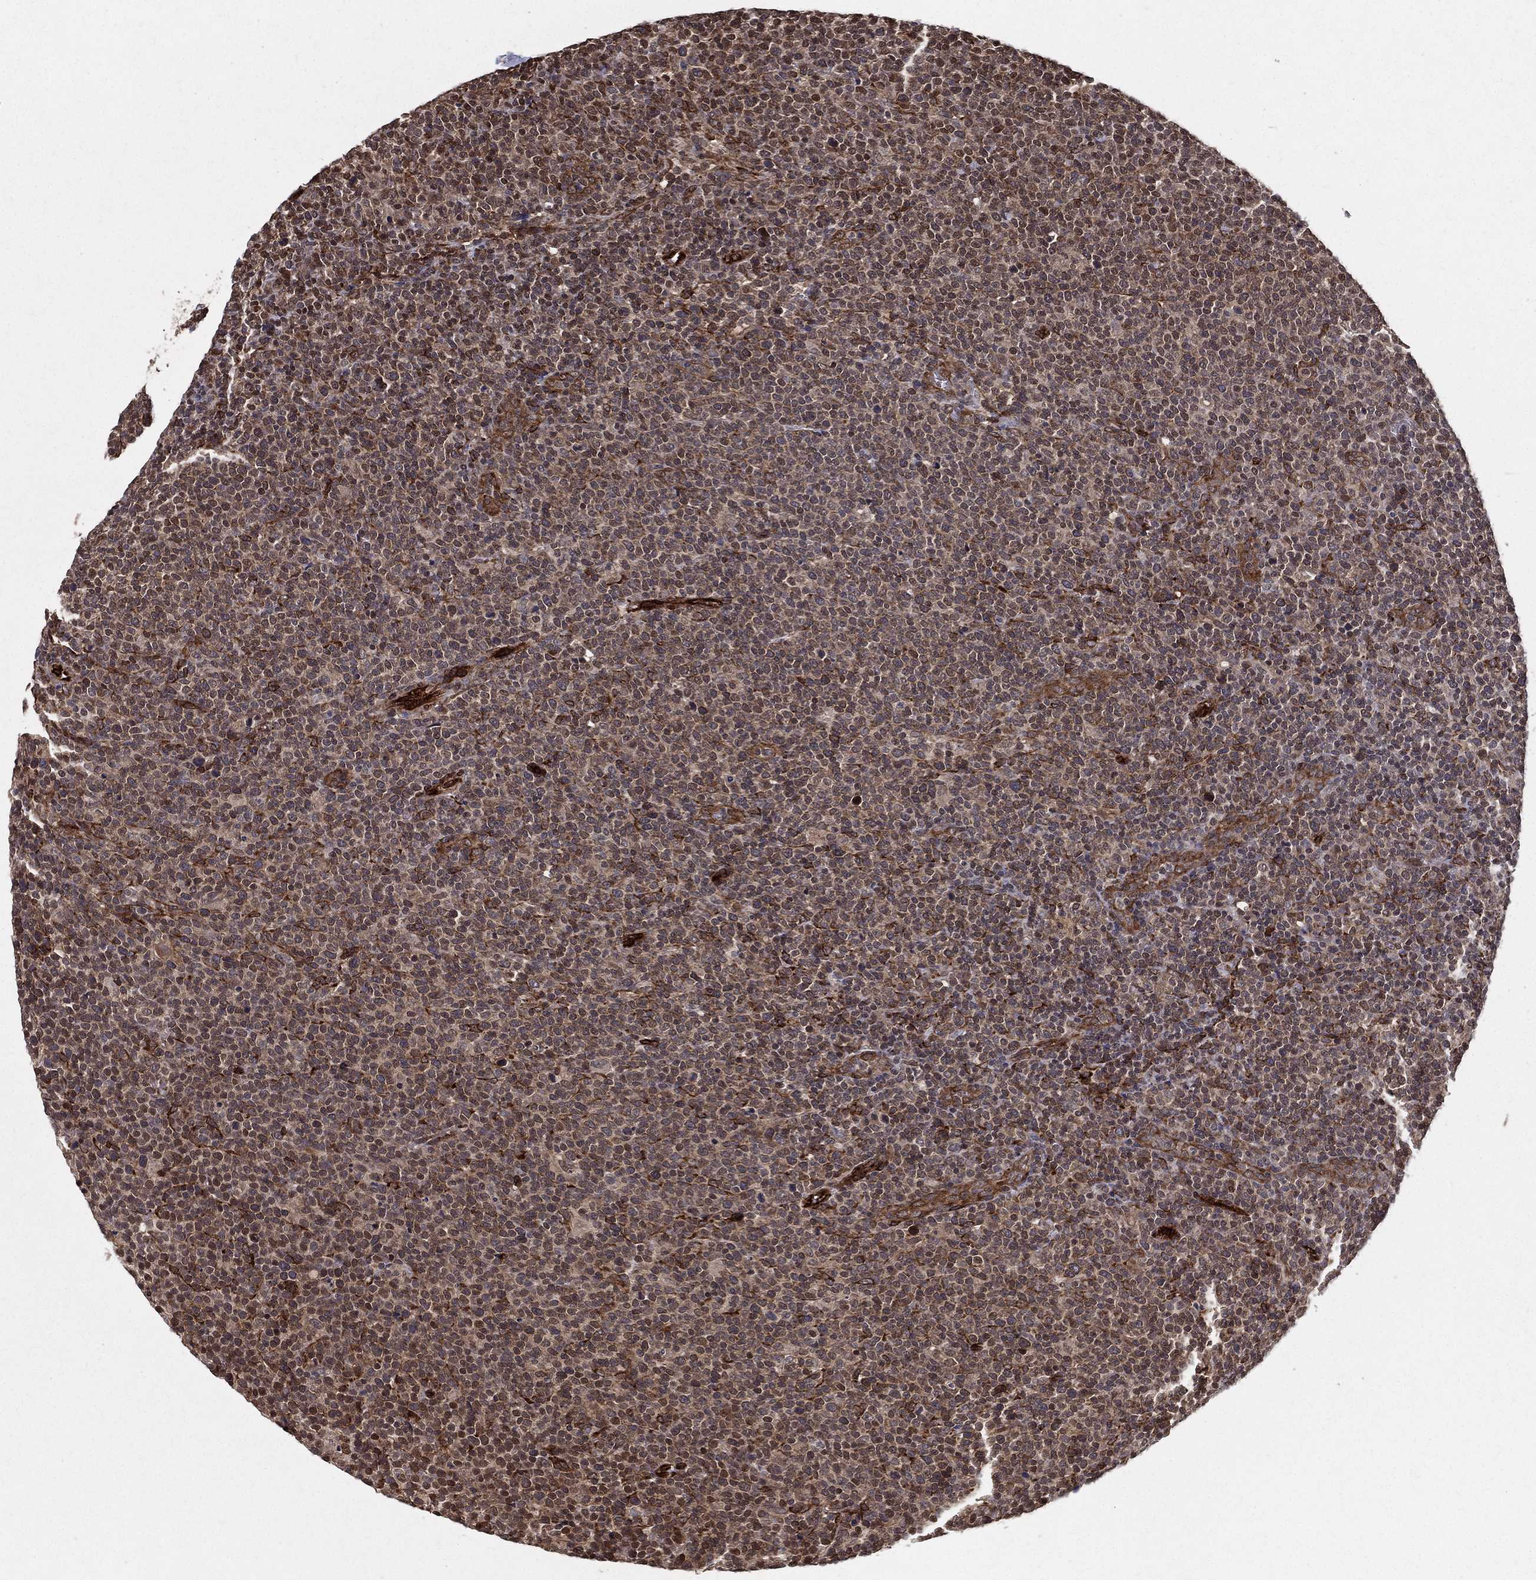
{"staining": {"intensity": "negative", "quantity": "none", "location": "none"}, "tissue": "lymphoma", "cell_type": "Tumor cells", "image_type": "cancer", "snomed": [{"axis": "morphology", "description": "Malignant lymphoma, non-Hodgkin's type, High grade"}, {"axis": "topography", "description": "Lymph node"}], "caption": "DAB (3,3'-diaminobenzidine) immunohistochemical staining of human high-grade malignant lymphoma, non-Hodgkin's type shows no significant staining in tumor cells.", "gene": "CERS2", "patient": {"sex": "male", "age": 61}}